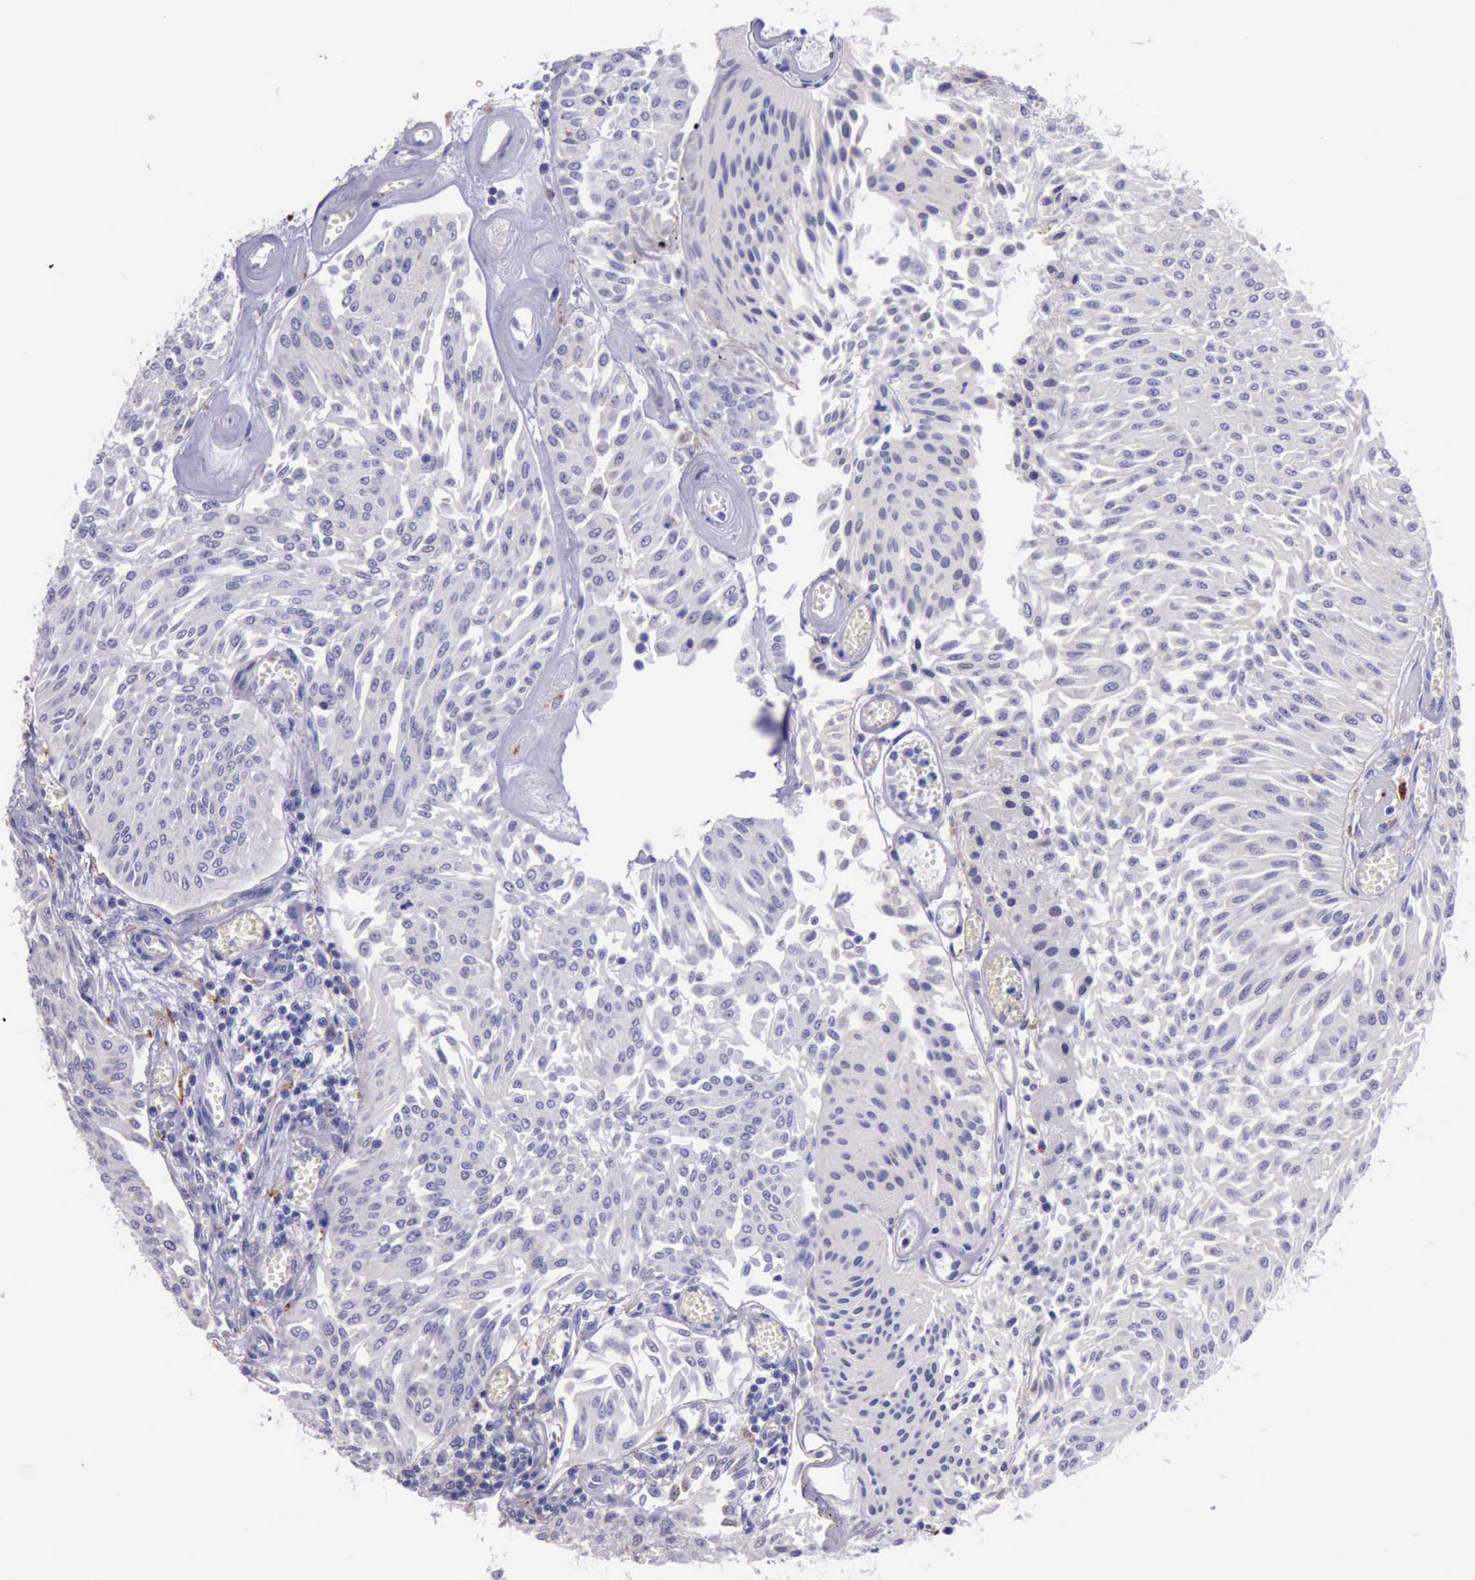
{"staining": {"intensity": "weak", "quantity": "<25%", "location": "cytoplasmic/membranous"}, "tissue": "urothelial cancer", "cell_type": "Tumor cells", "image_type": "cancer", "snomed": [{"axis": "morphology", "description": "Urothelial carcinoma, Low grade"}, {"axis": "topography", "description": "Urinary bladder"}], "caption": "Low-grade urothelial carcinoma stained for a protein using immunohistochemistry (IHC) shows no staining tumor cells.", "gene": "GLA", "patient": {"sex": "male", "age": 86}}